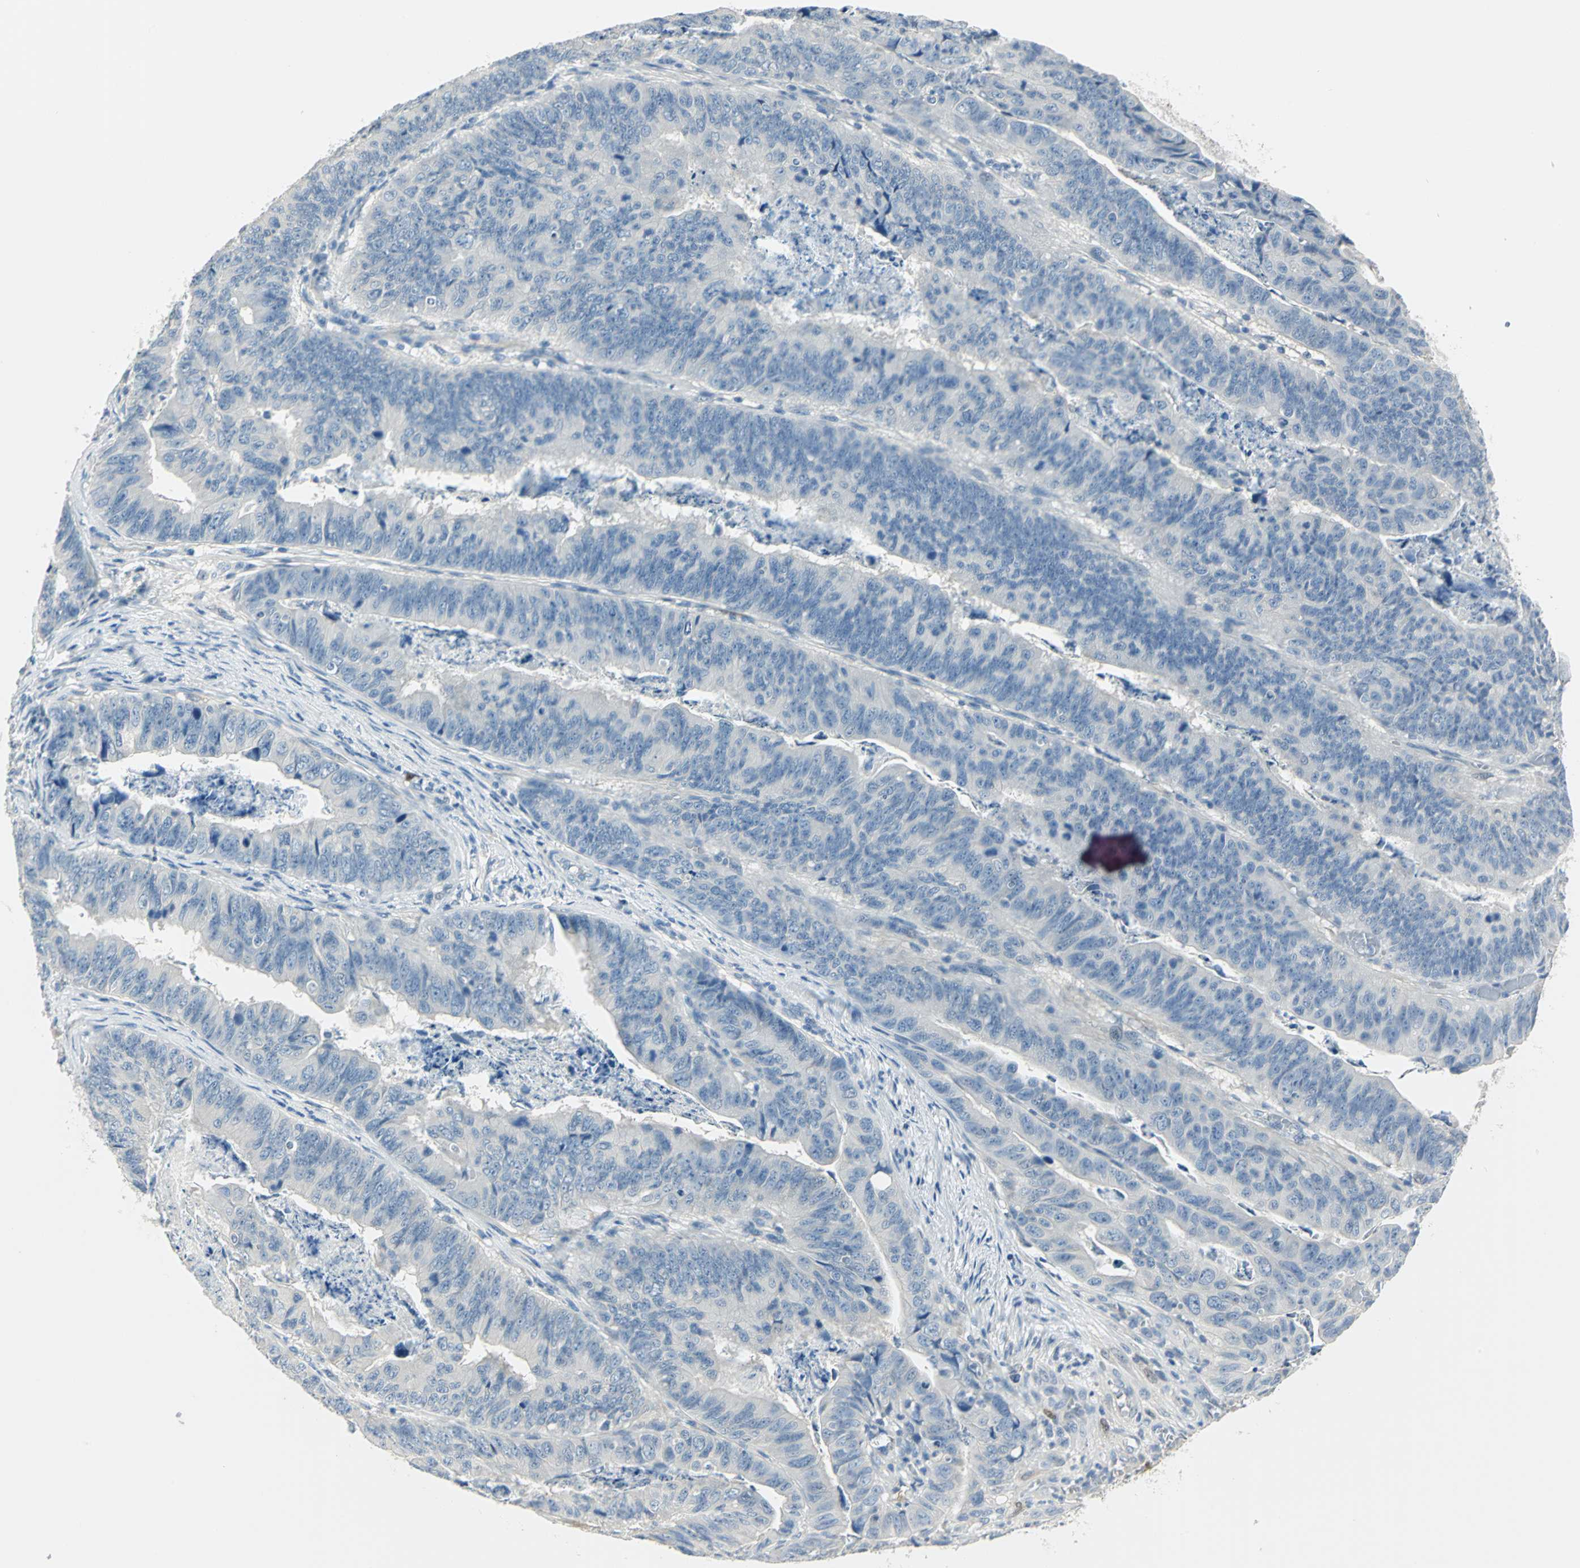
{"staining": {"intensity": "negative", "quantity": "none", "location": "none"}, "tissue": "stomach cancer", "cell_type": "Tumor cells", "image_type": "cancer", "snomed": [{"axis": "morphology", "description": "Adenocarcinoma, NOS"}, {"axis": "topography", "description": "Stomach, lower"}], "caption": "Immunohistochemistry photomicrograph of stomach cancer stained for a protein (brown), which displays no positivity in tumor cells.", "gene": "UCHL1", "patient": {"sex": "male", "age": 77}}